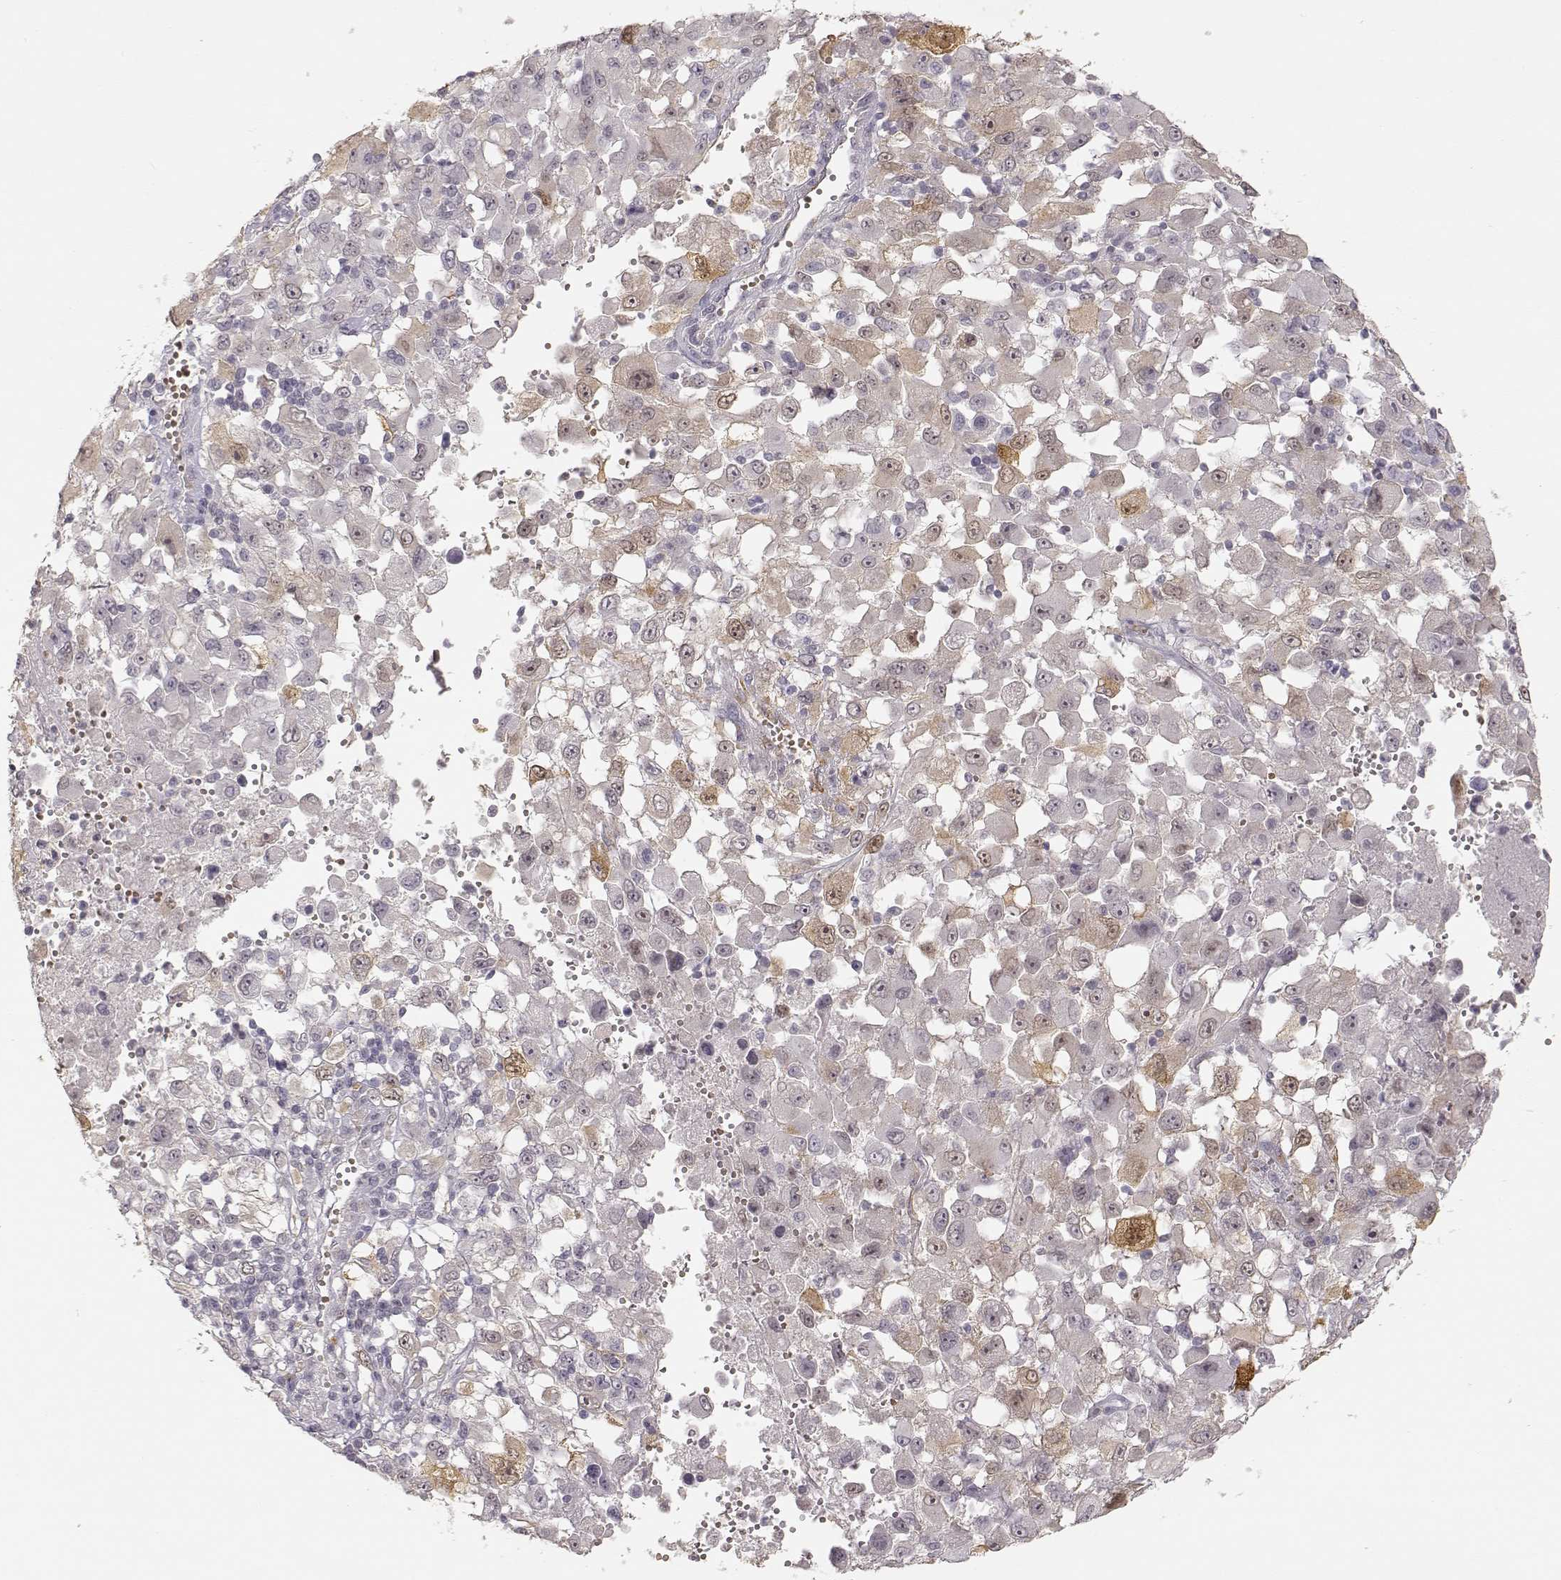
{"staining": {"intensity": "weak", "quantity": "25%-75%", "location": "cytoplasmic/membranous"}, "tissue": "melanoma", "cell_type": "Tumor cells", "image_type": "cancer", "snomed": [{"axis": "morphology", "description": "Malignant melanoma, Metastatic site"}, {"axis": "topography", "description": "Soft tissue"}], "caption": "Immunohistochemical staining of human melanoma exhibits low levels of weak cytoplasmic/membranous staining in approximately 25%-75% of tumor cells.", "gene": "LAMC2", "patient": {"sex": "male", "age": 50}}